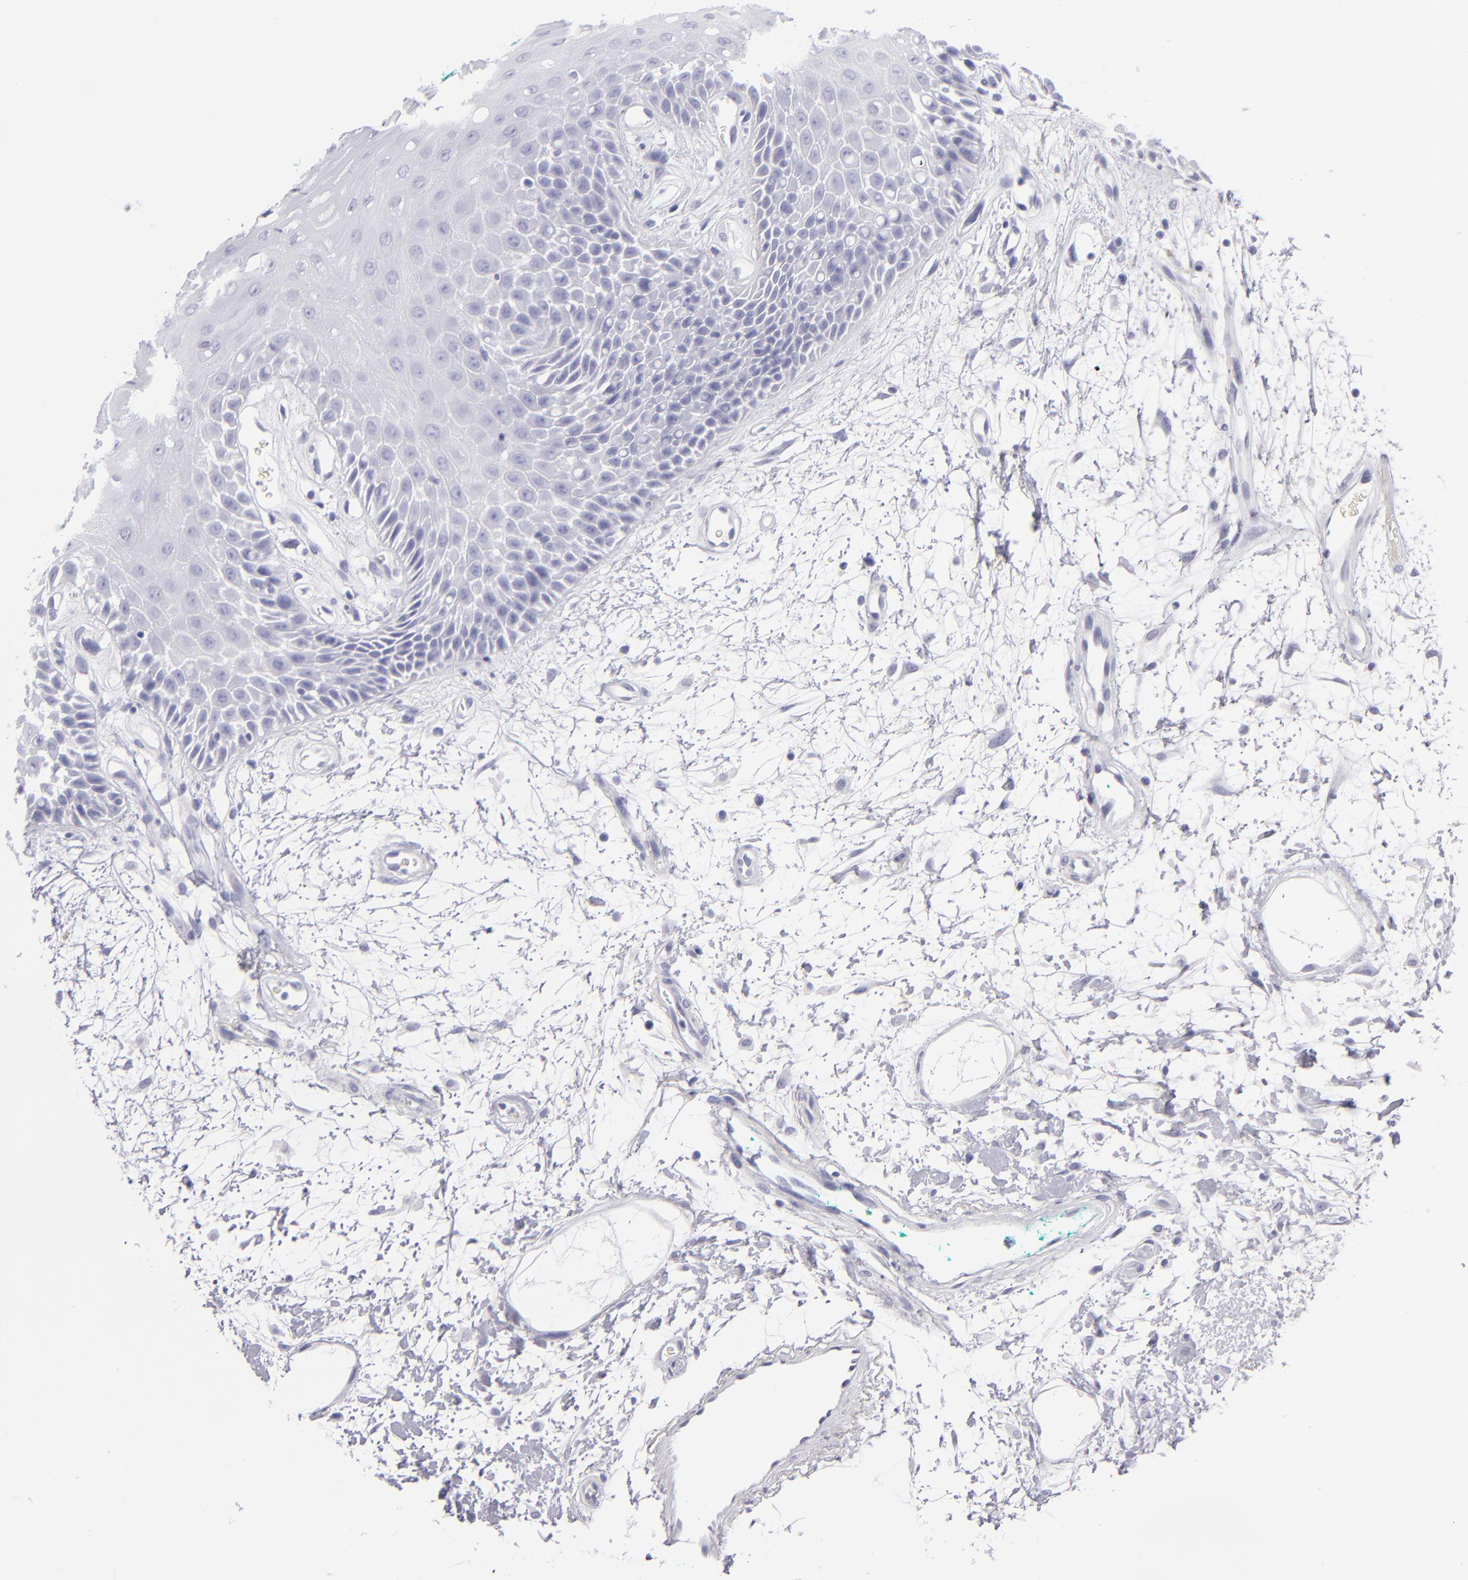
{"staining": {"intensity": "negative", "quantity": "none", "location": "none"}, "tissue": "oral mucosa", "cell_type": "Squamous epithelial cells", "image_type": "normal", "snomed": [{"axis": "morphology", "description": "Normal tissue, NOS"}, {"axis": "morphology", "description": "Squamous cell carcinoma, NOS"}, {"axis": "topography", "description": "Skeletal muscle"}, {"axis": "topography", "description": "Oral tissue"}, {"axis": "topography", "description": "Head-Neck"}], "caption": "This image is of normal oral mucosa stained with immunohistochemistry (IHC) to label a protein in brown with the nuclei are counter-stained blue. There is no positivity in squamous epithelial cells. (IHC, brightfield microscopy, high magnification).", "gene": "PVALB", "patient": {"sex": "female", "age": 84}}